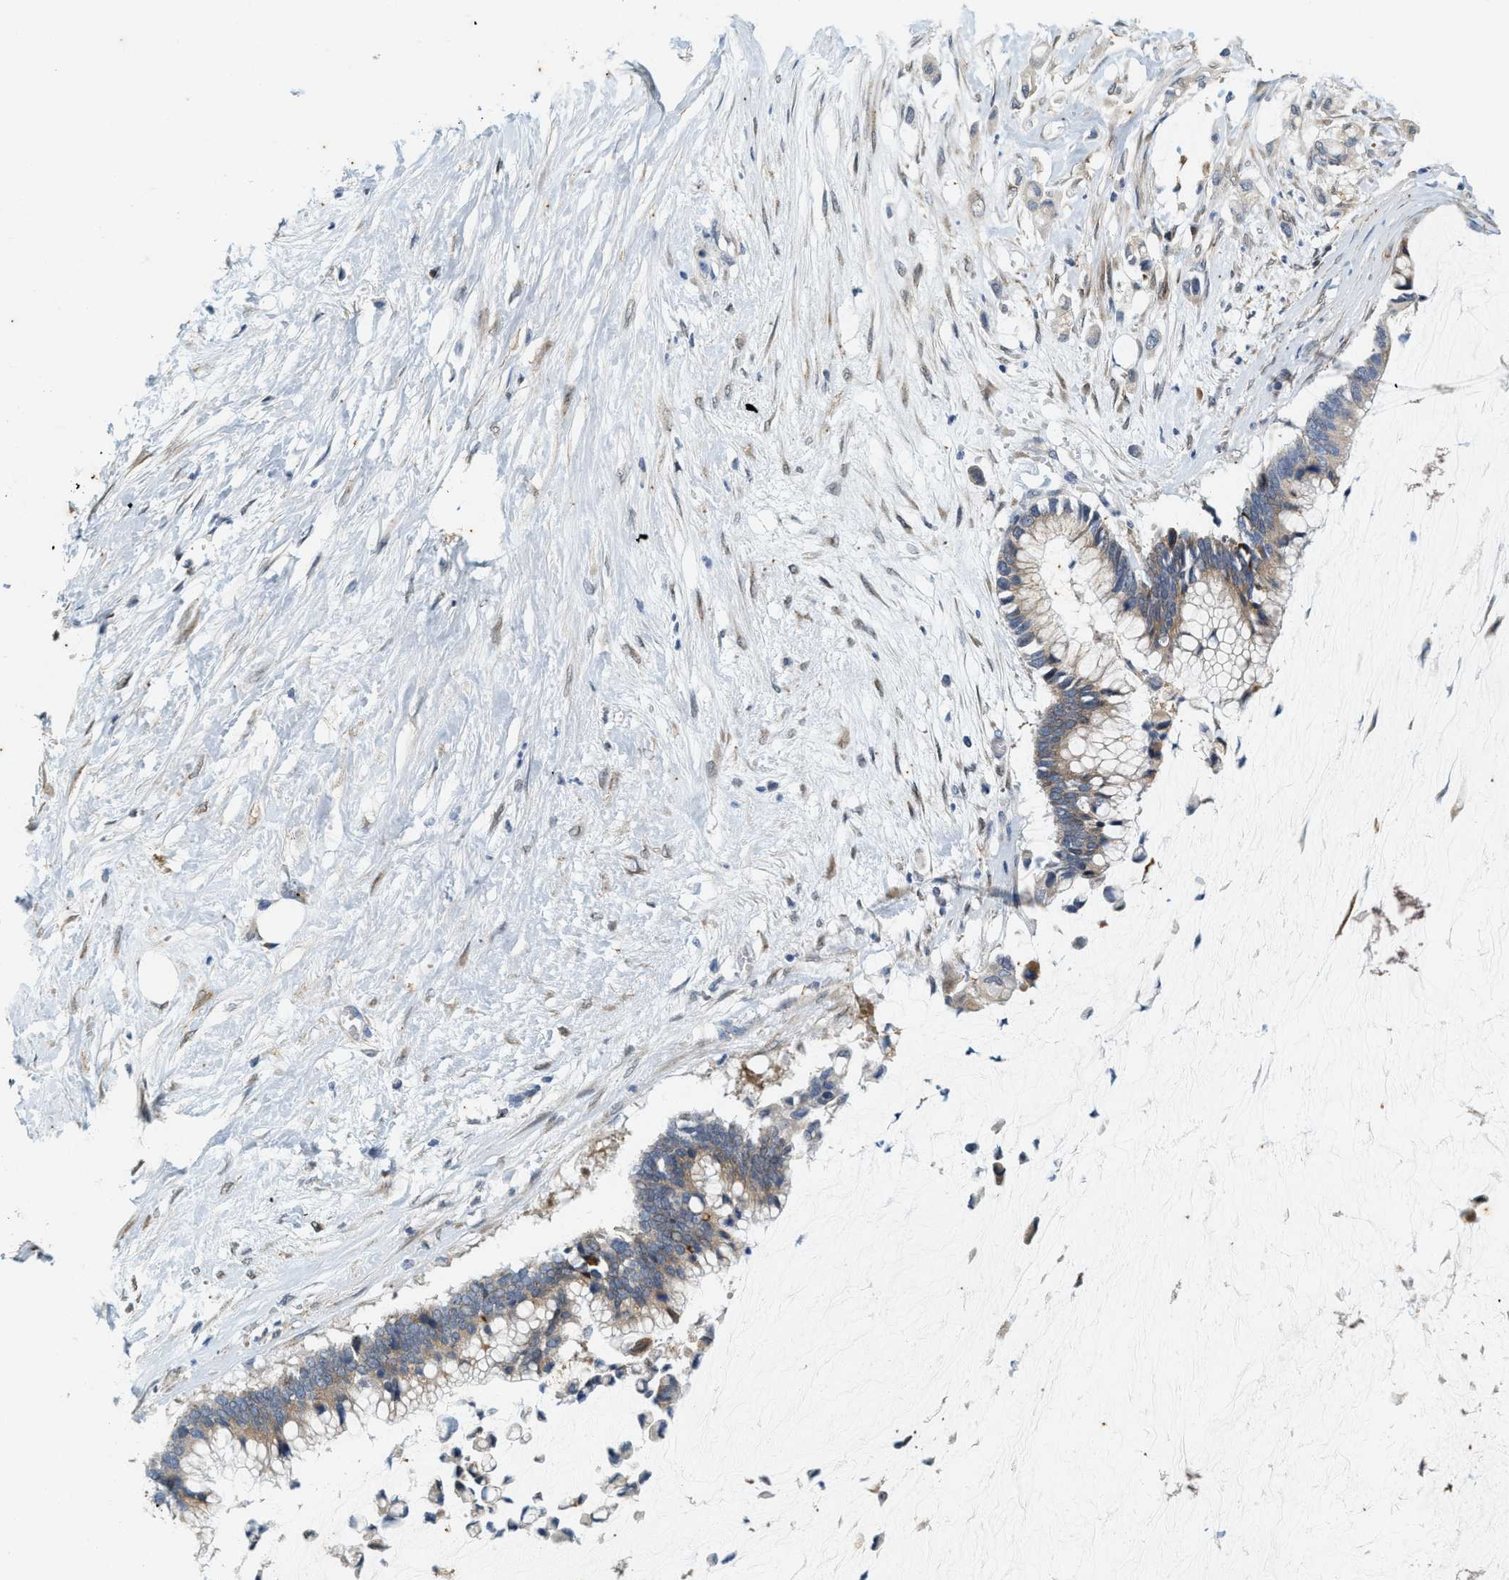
{"staining": {"intensity": "weak", "quantity": "25%-75%", "location": "cytoplasmic/membranous"}, "tissue": "pancreatic cancer", "cell_type": "Tumor cells", "image_type": "cancer", "snomed": [{"axis": "morphology", "description": "Adenocarcinoma, NOS"}, {"axis": "topography", "description": "Pancreas"}], "caption": "Pancreatic cancer stained with a brown dye demonstrates weak cytoplasmic/membranous positive staining in approximately 25%-75% of tumor cells.", "gene": "CHPF2", "patient": {"sex": "male", "age": 41}}